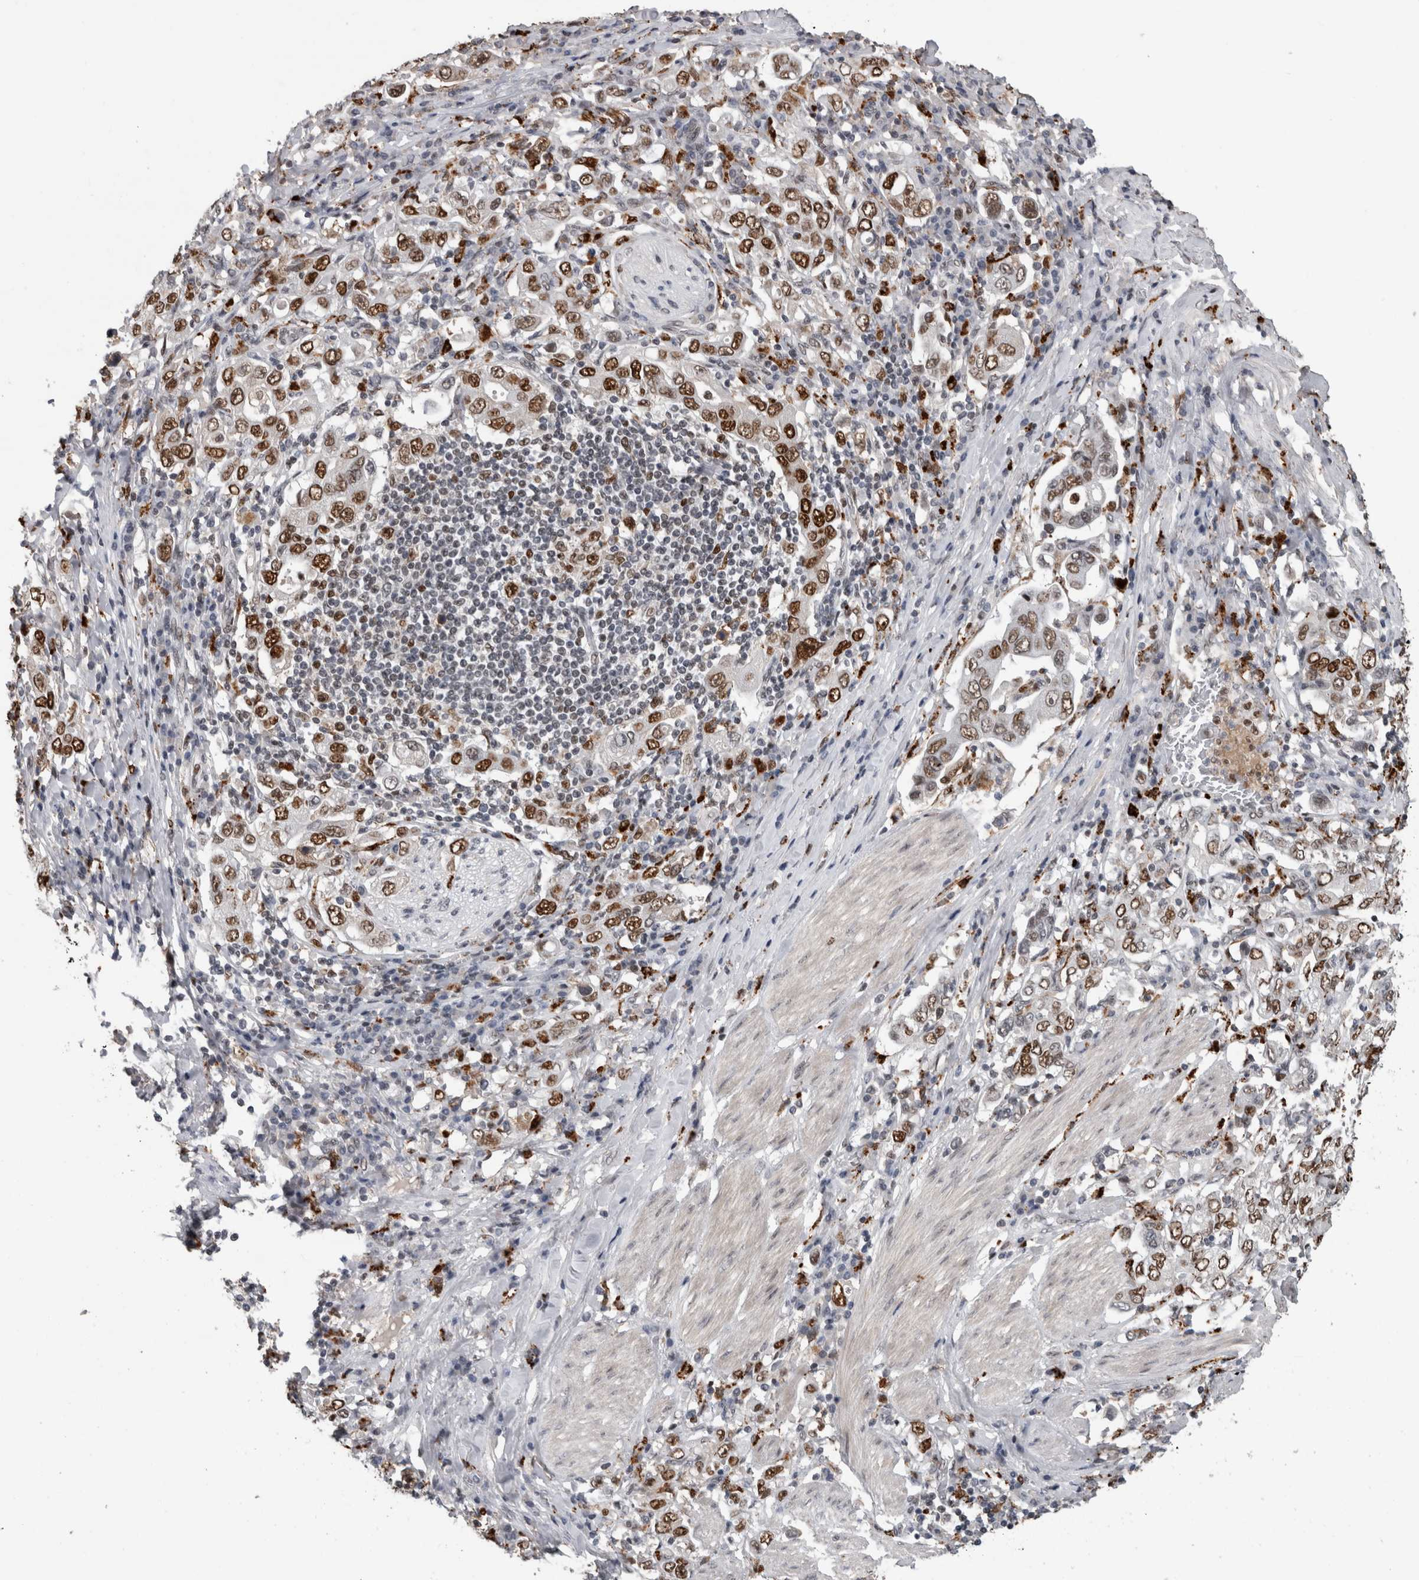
{"staining": {"intensity": "strong", "quantity": ">75%", "location": "nuclear"}, "tissue": "stomach cancer", "cell_type": "Tumor cells", "image_type": "cancer", "snomed": [{"axis": "morphology", "description": "Adenocarcinoma, NOS"}, {"axis": "topography", "description": "Stomach, upper"}], "caption": "Adenocarcinoma (stomach) tissue demonstrates strong nuclear expression in approximately >75% of tumor cells", "gene": "POLD2", "patient": {"sex": "male", "age": 62}}